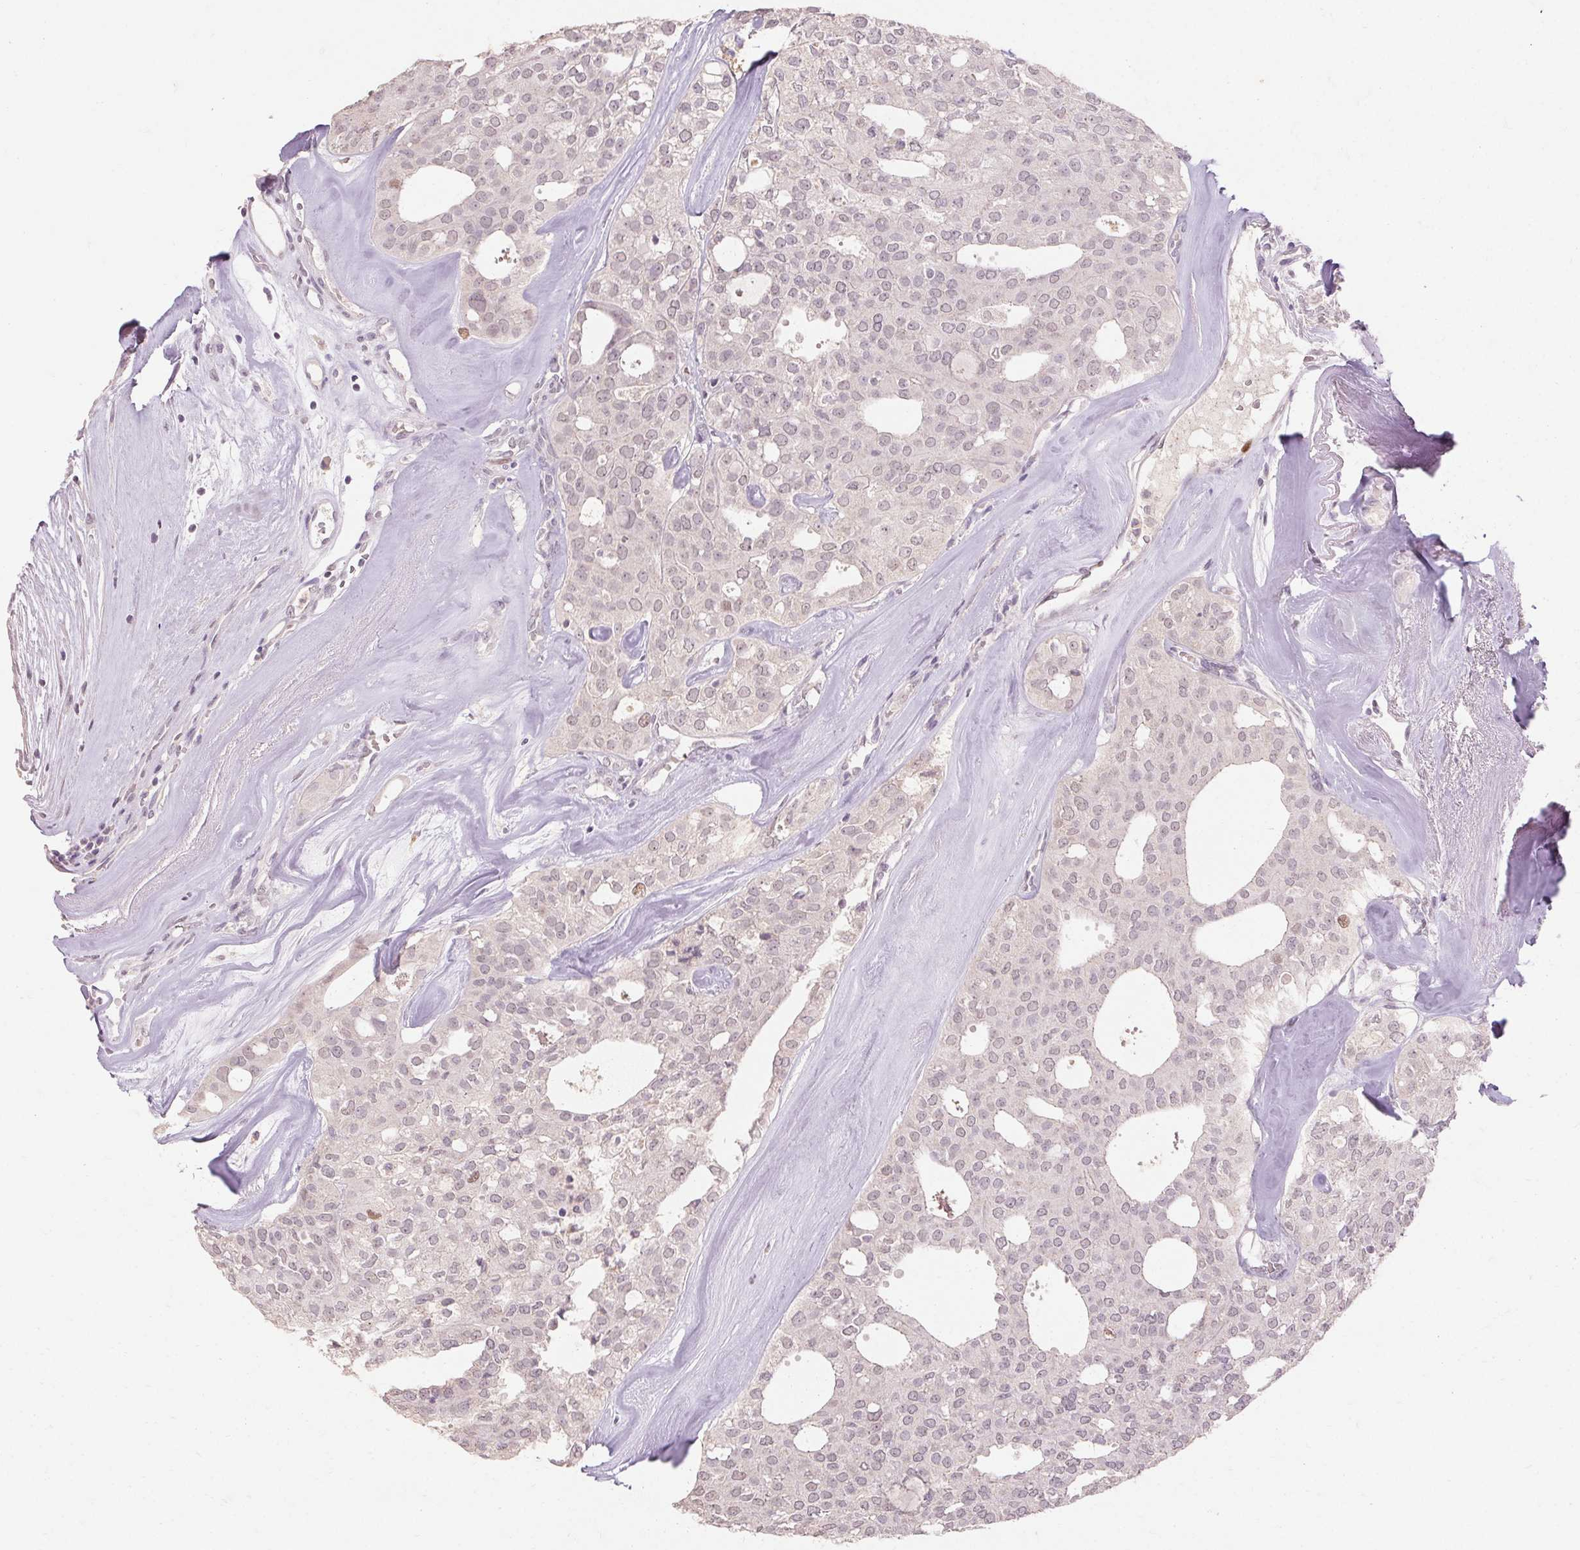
{"staining": {"intensity": "negative", "quantity": "none", "location": "none"}, "tissue": "thyroid cancer", "cell_type": "Tumor cells", "image_type": "cancer", "snomed": [{"axis": "morphology", "description": "Follicular adenoma carcinoma, NOS"}, {"axis": "topography", "description": "Thyroid gland"}], "caption": "Immunohistochemistry image of neoplastic tissue: thyroid cancer stained with DAB (3,3'-diaminobenzidine) demonstrates no significant protein staining in tumor cells.", "gene": "SKP2", "patient": {"sex": "male", "age": 75}}